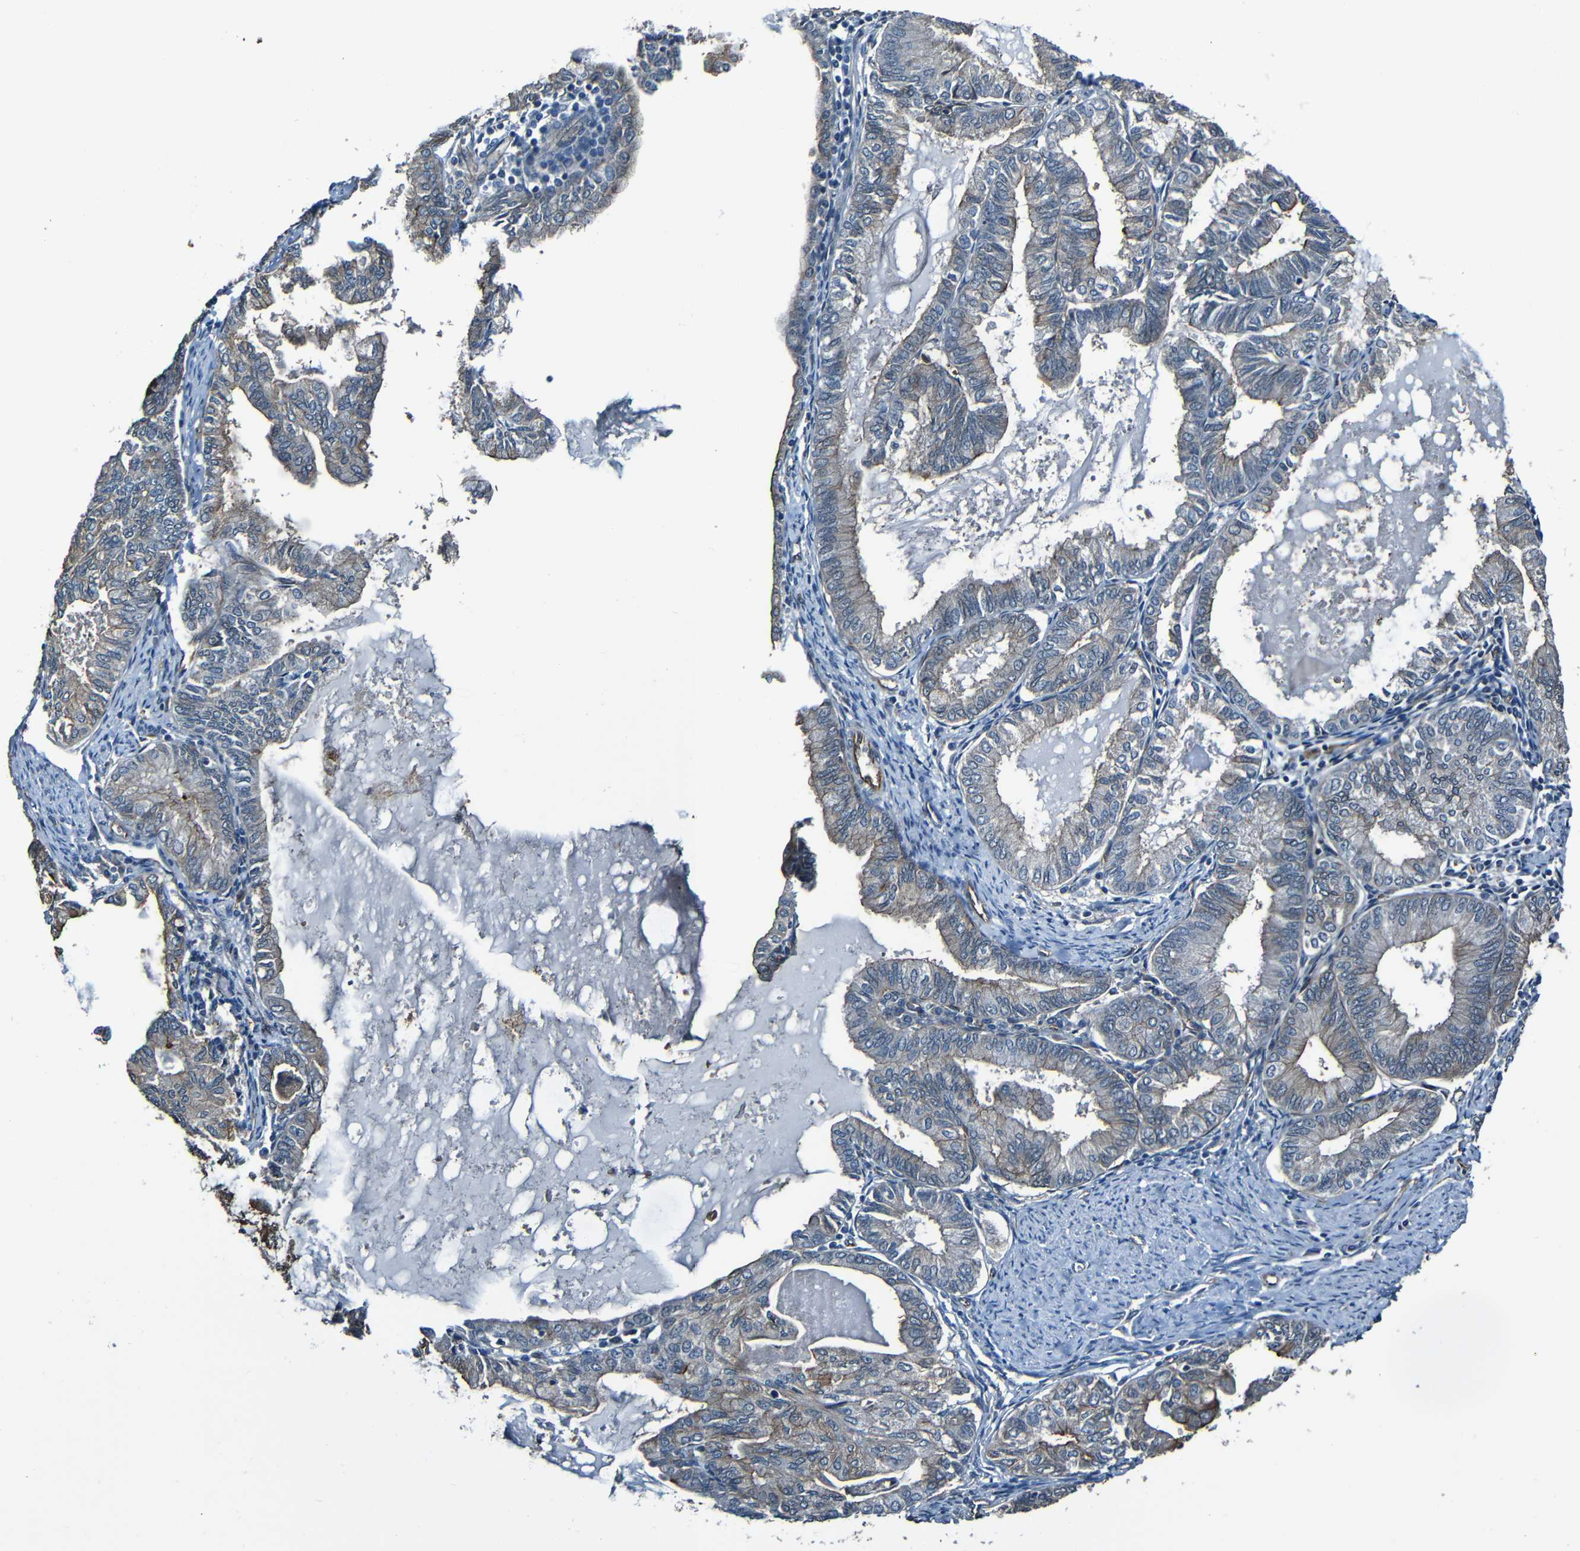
{"staining": {"intensity": "moderate", "quantity": "<25%", "location": "cytoplasmic/membranous"}, "tissue": "endometrial cancer", "cell_type": "Tumor cells", "image_type": "cancer", "snomed": [{"axis": "morphology", "description": "Adenocarcinoma, NOS"}, {"axis": "topography", "description": "Endometrium"}], "caption": "Protein analysis of endometrial cancer (adenocarcinoma) tissue displays moderate cytoplasmic/membranous expression in about <25% of tumor cells.", "gene": "LGR5", "patient": {"sex": "female", "age": 86}}